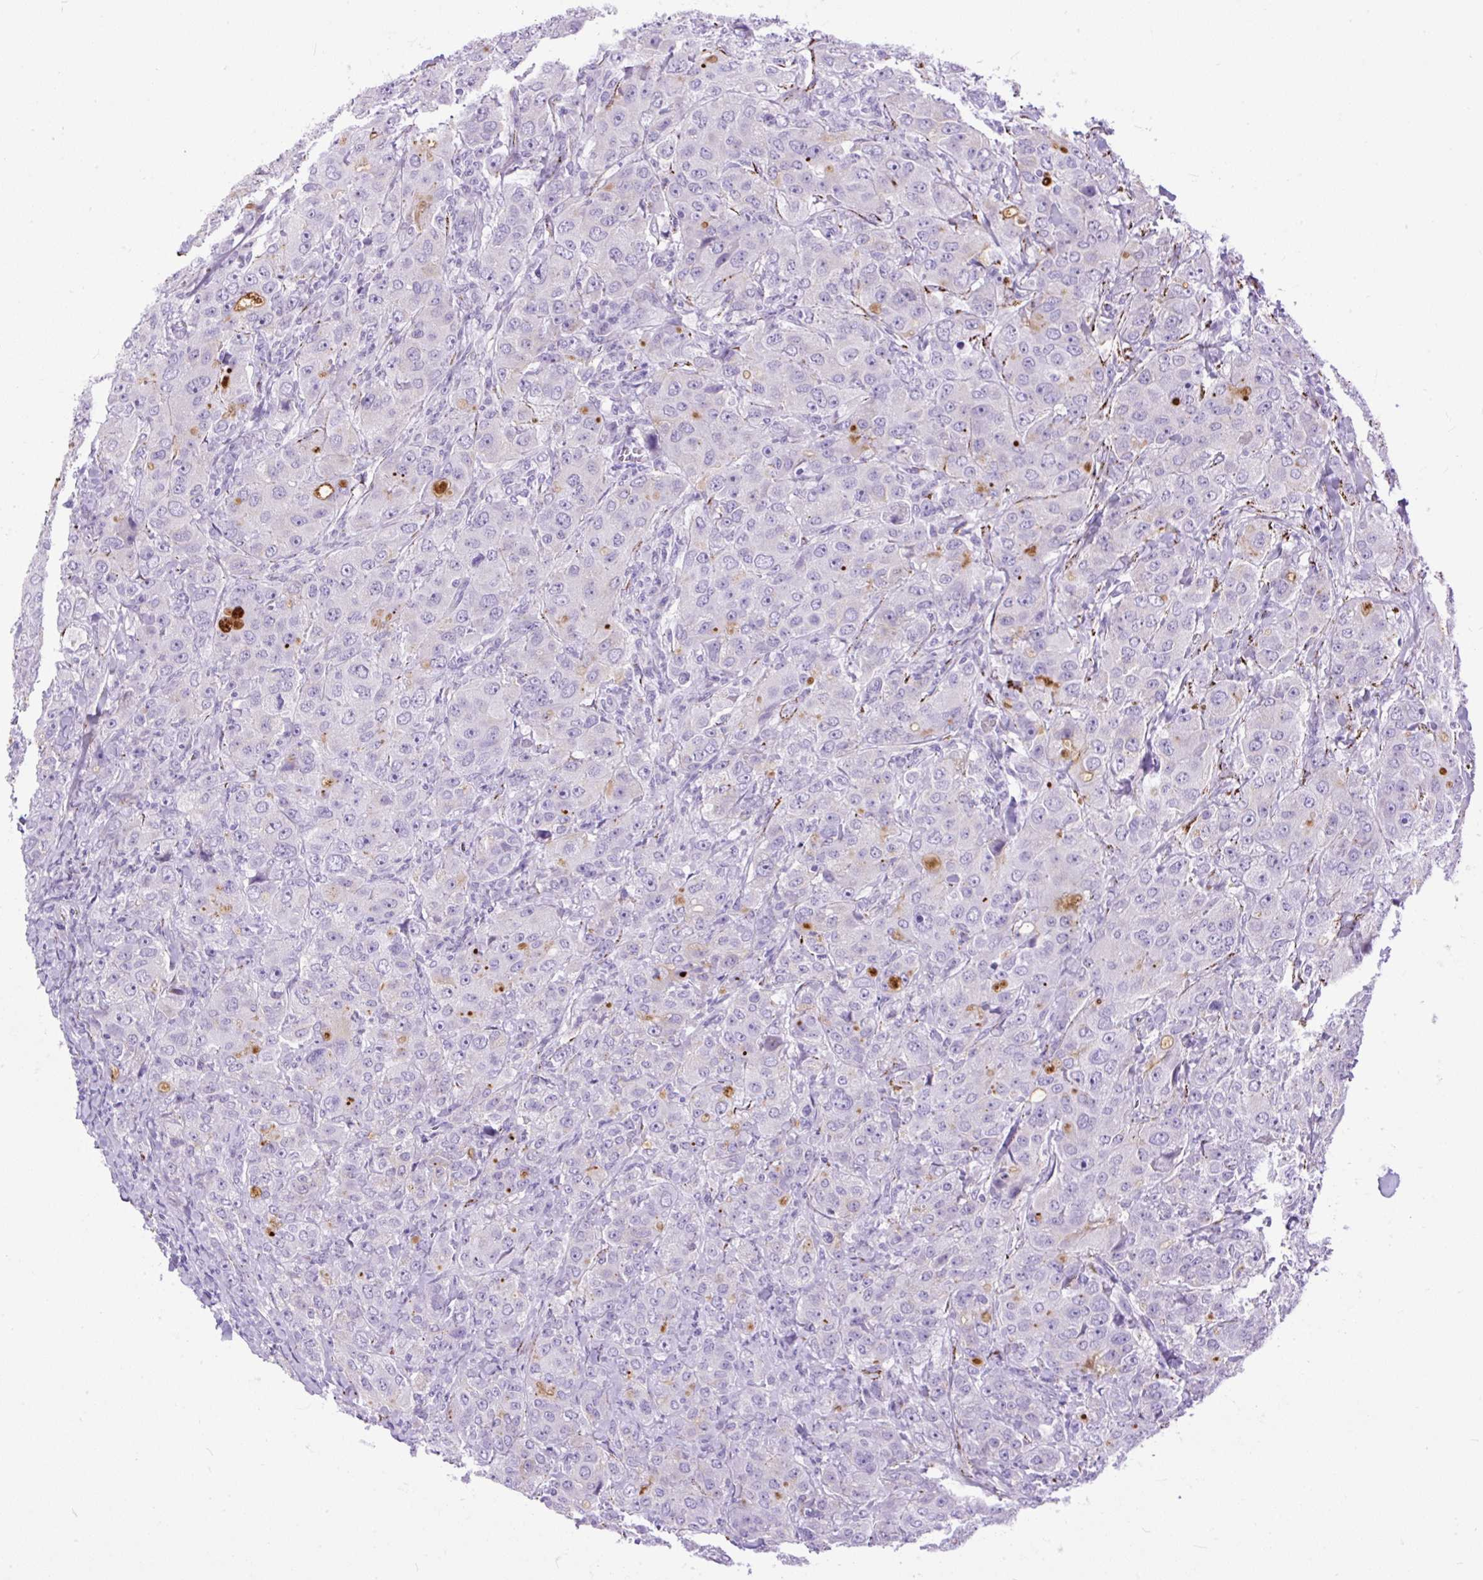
{"staining": {"intensity": "negative", "quantity": "none", "location": "none"}, "tissue": "breast cancer", "cell_type": "Tumor cells", "image_type": "cancer", "snomed": [{"axis": "morphology", "description": "Duct carcinoma"}, {"axis": "topography", "description": "Breast"}], "caption": "The photomicrograph shows no staining of tumor cells in breast cancer.", "gene": "ZNF256", "patient": {"sex": "female", "age": 43}}